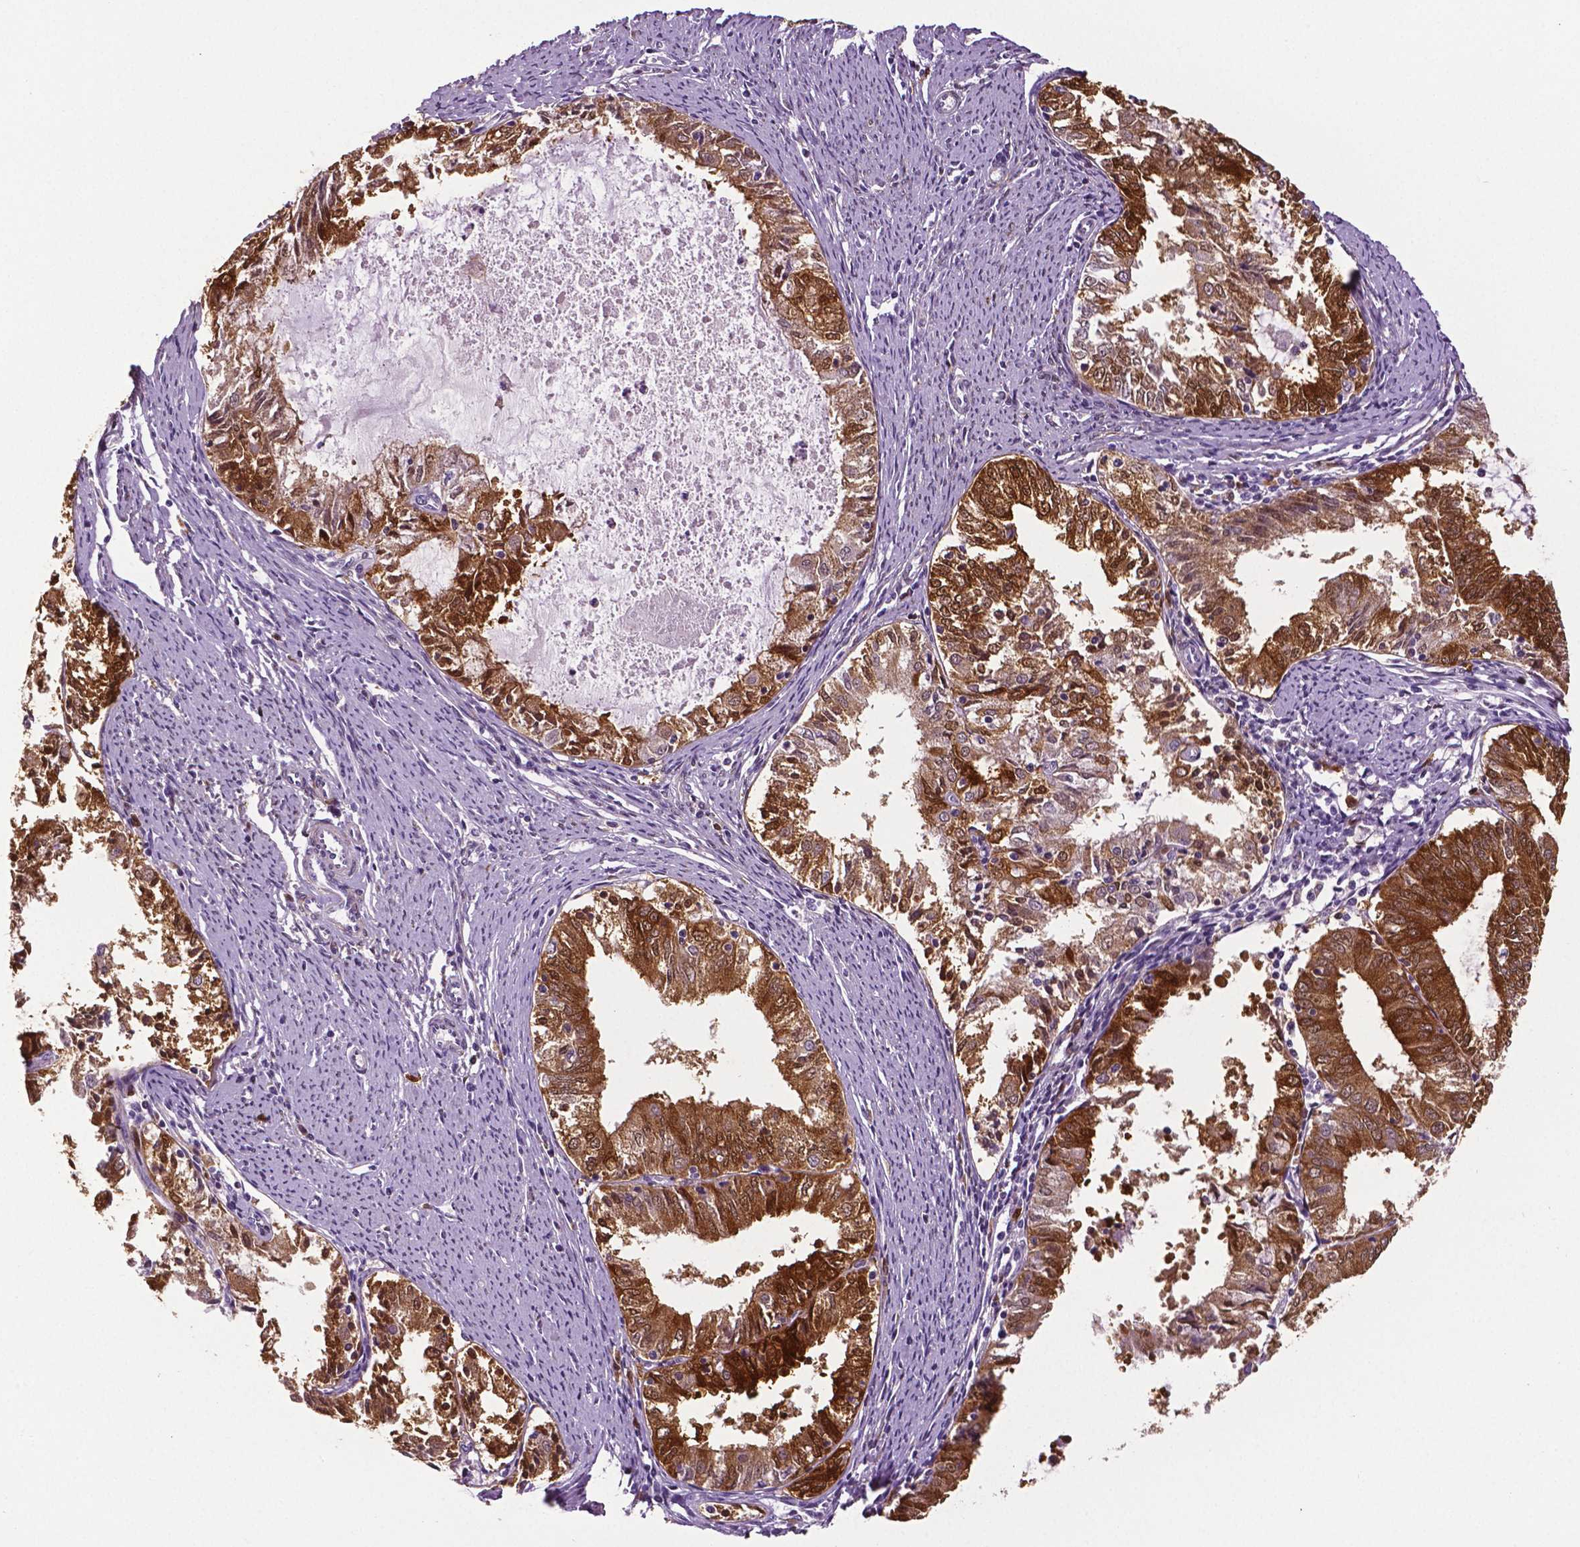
{"staining": {"intensity": "strong", "quantity": ">75%", "location": "cytoplasmic/membranous"}, "tissue": "endometrial cancer", "cell_type": "Tumor cells", "image_type": "cancer", "snomed": [{"axis": "morphology", "description": "Adenocarcinoma, NOS"}, {"axis": "topography", "description": "Endometrium"}], "caption": "Endometrial cancer tissue exhibits strong cytoplasmic/membranous staining in approximately >75% of tumor cells", "gene": "PHGDH", "patient": {"sex": "female", "age": 57}}